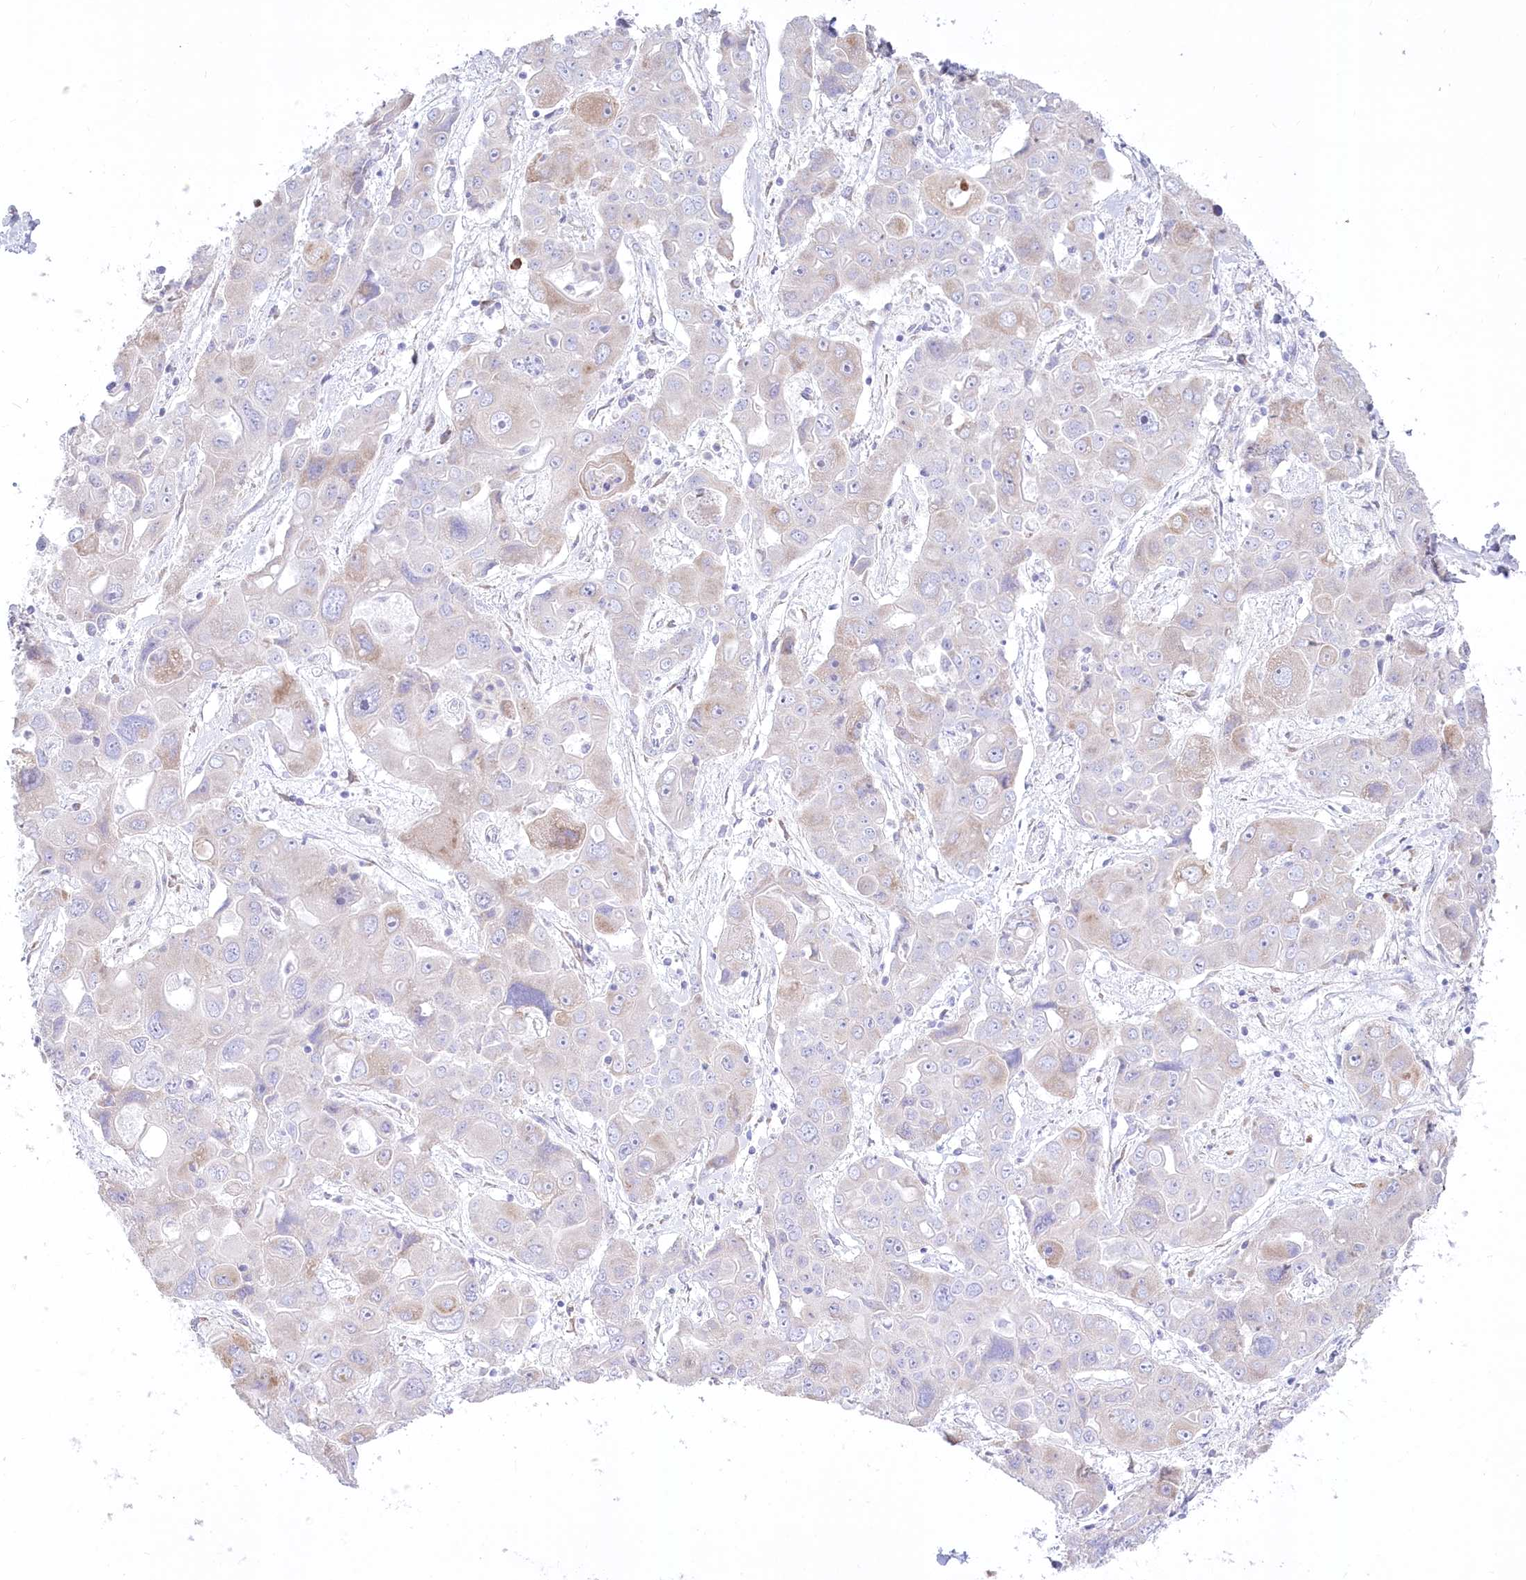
{"staining": {"intensity": "negative", "quantity": "none", "location": "none"}, "tissue": "liver cancer", "cell_type": "Tumor cells", "image_type": "cancer", "snomed": [{"axis": "morphology", "description": "Cholangiocarcinoma"}, {"axis": "topography", "description": "Liver"}], "caption": "Cholangiocarcinoma (liver) was stained to show a protein in brown. There is no significant positivity in tumor cells.", "gene": "STT3B", "patient": {"sex": "male", "age": 67}}